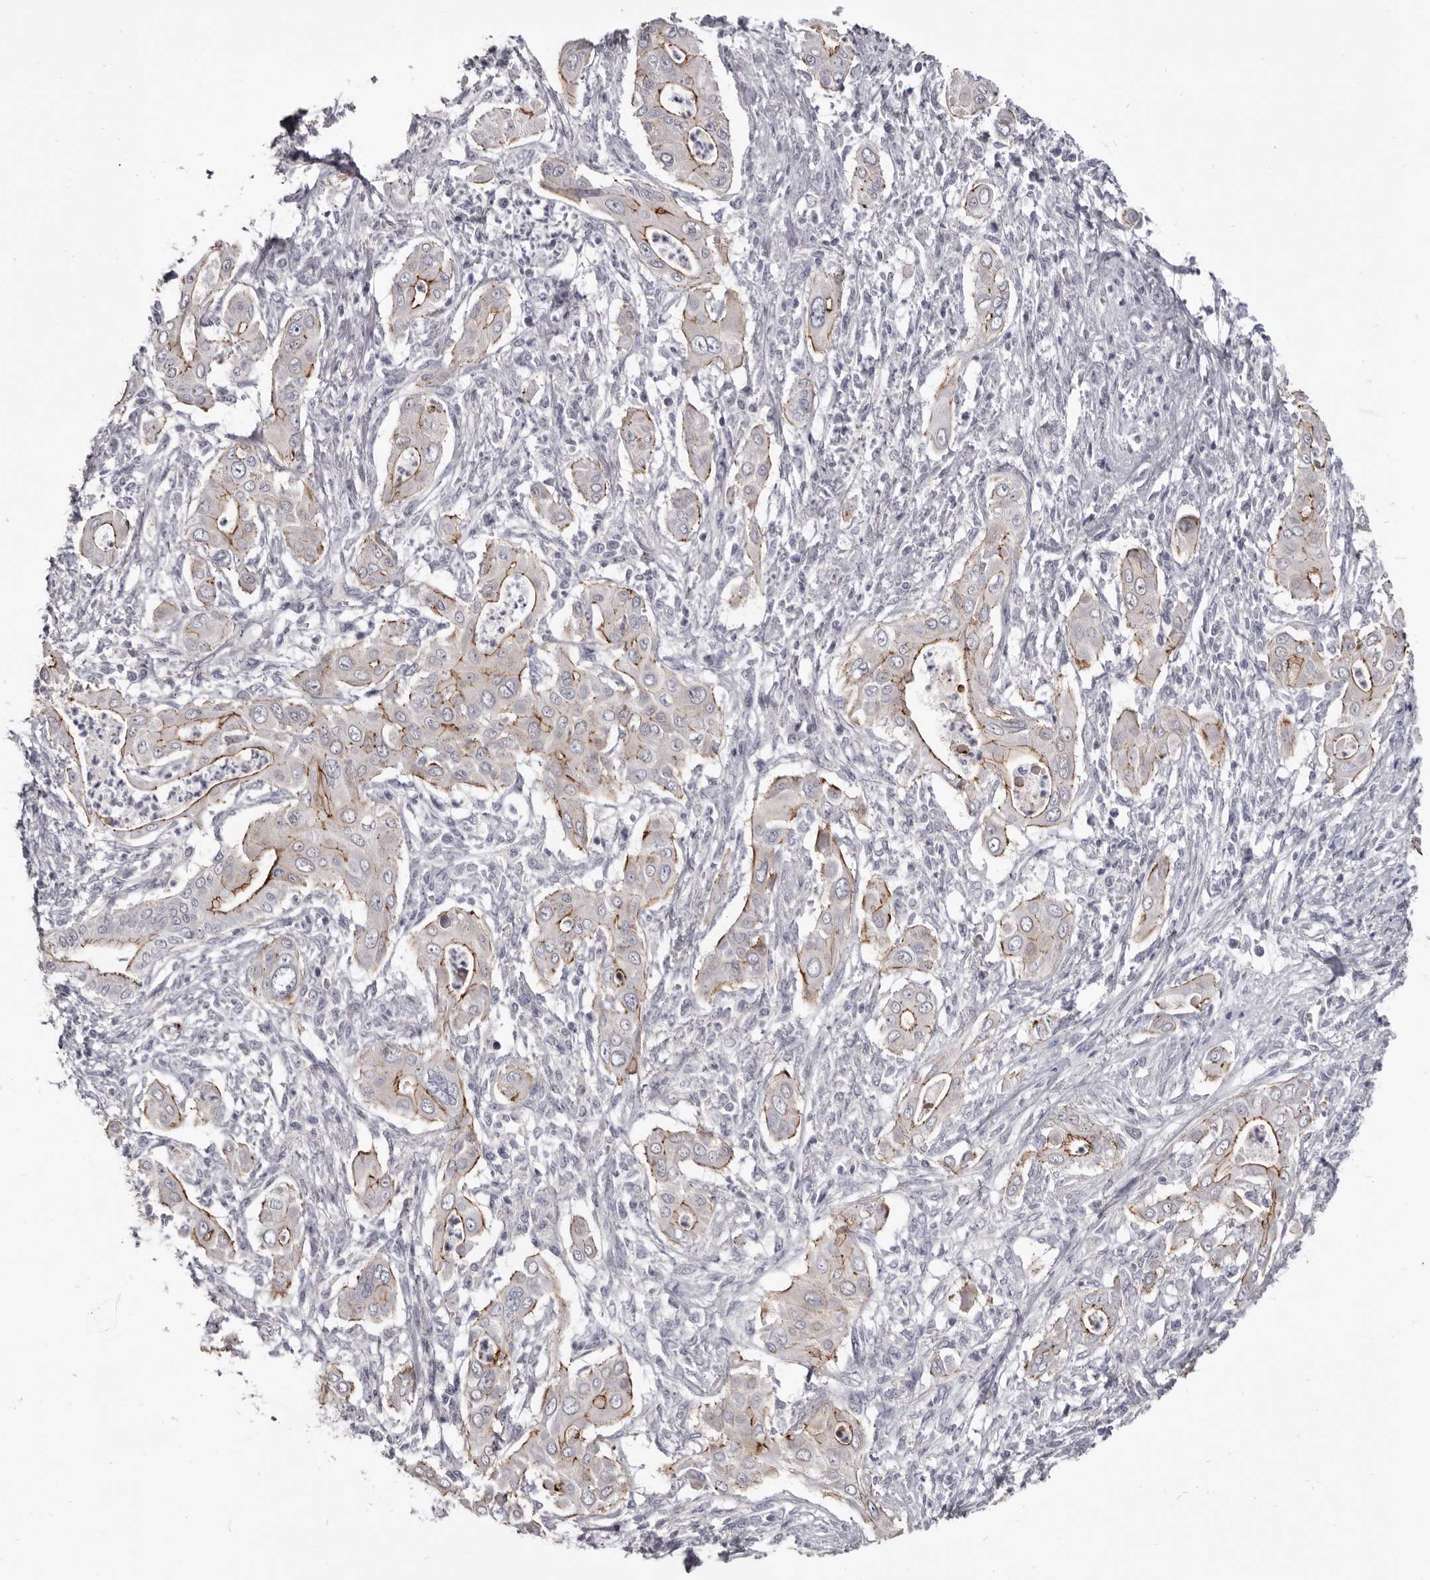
{"staining": {"intensity": "moderate", "quantity": "25%-75%", "location": "cytoplasmic/membranous"}, "tissue": "pancreatic cancer", "cell_type": "Tumor cells", "image_type": "cancer", "snomed": [{"axis": "morphology", "description": "Adenocarcinoma, NOS"}, {"axis": "topography", "description": "Pancreas"}], "caption": "A medium amount of moderate cytoplasmic/membranous staining is seen in about 25%-75% of tumor cells in pancreatic adenocarcinoma tissue.", "gene": "CGN", "patient": {"sex": "male", "age": 58}}